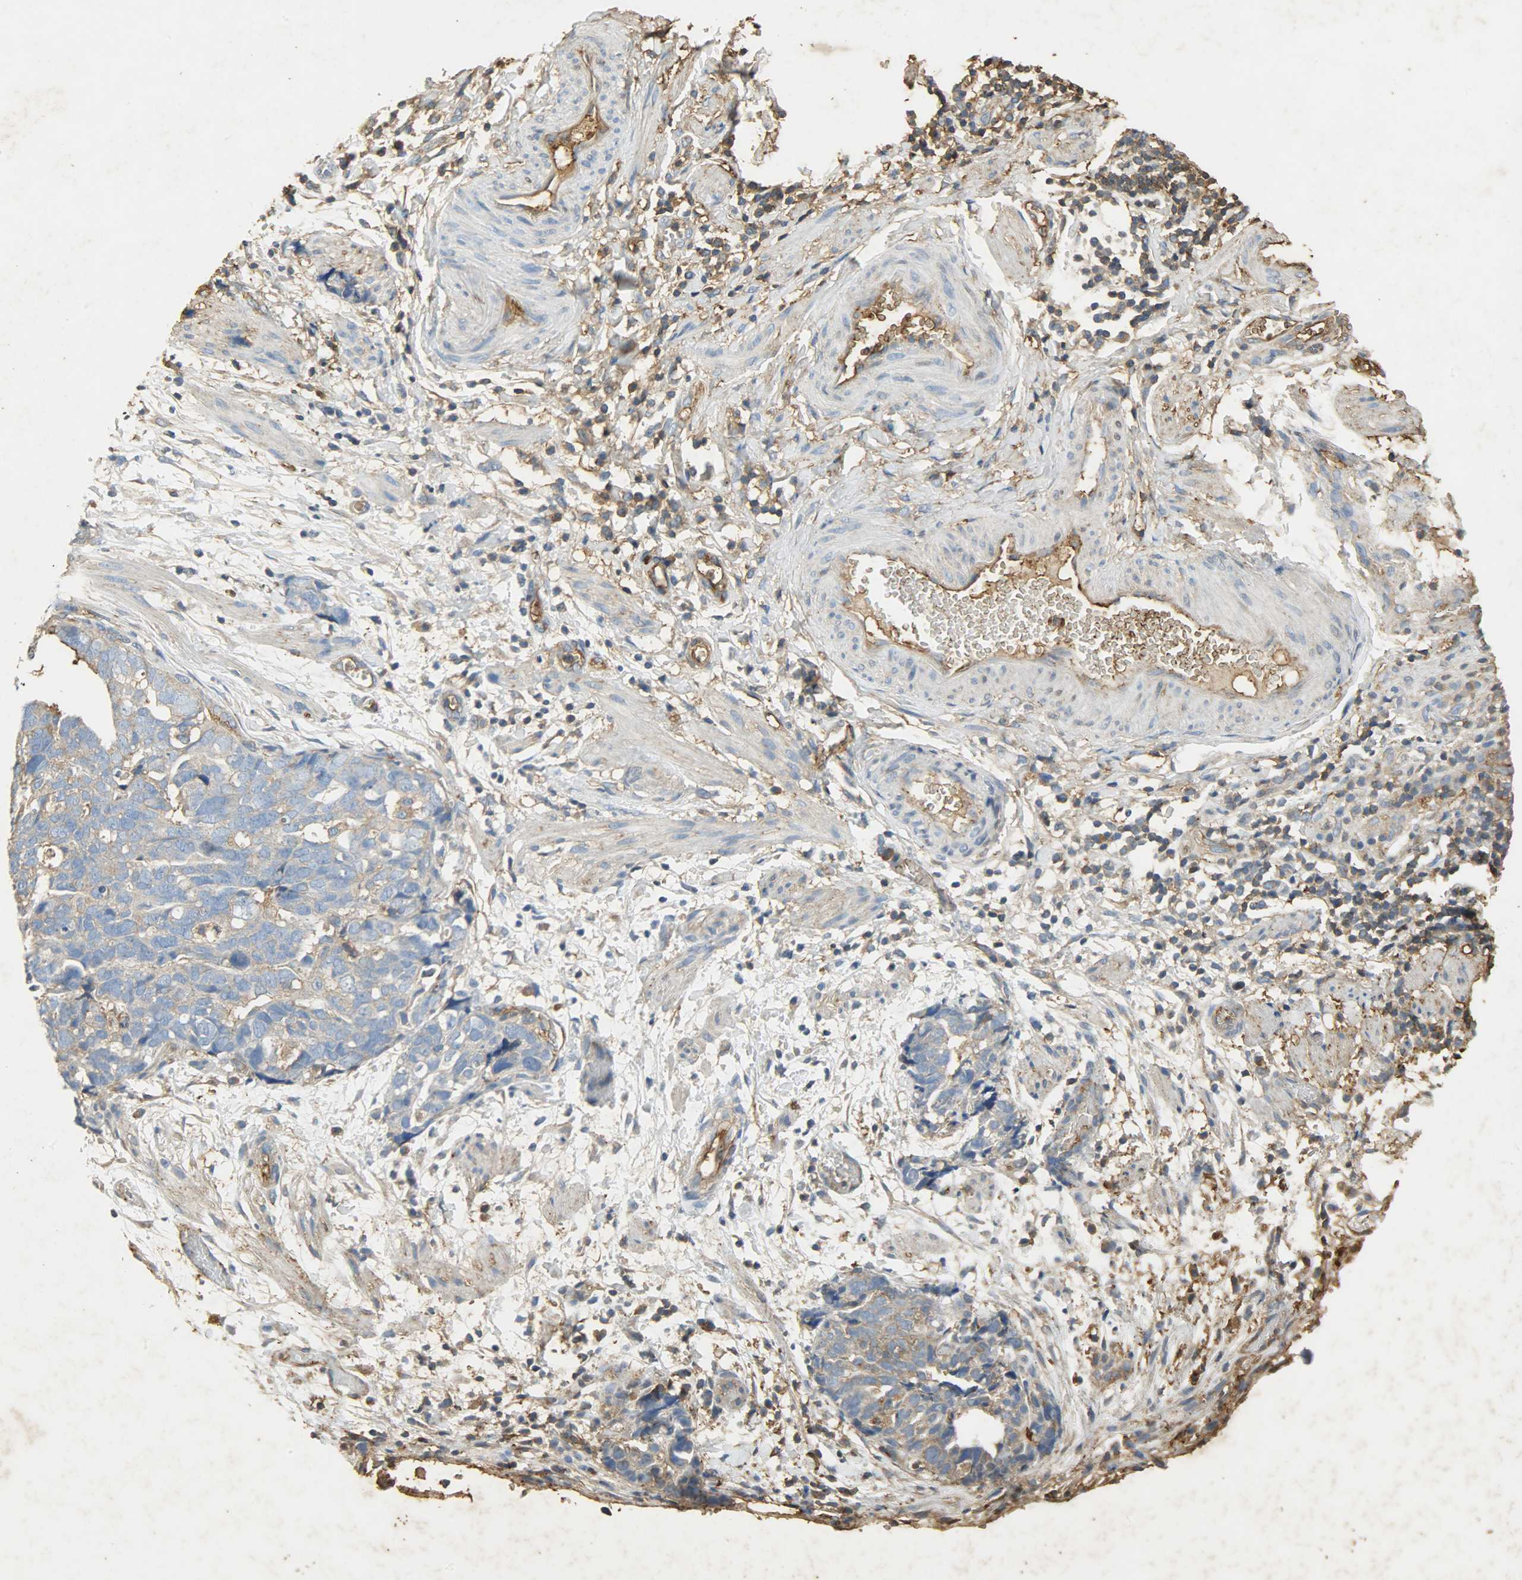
{"staining": {"intensity": "weak", "quantity": ">75%", "location": "cytoplasmic/membranous"}, "tissue": "ovarian cancer", "cell_type": "Tumor cells", "image_type": "cancer", "snomed": [{"axis": "morphology", "description": "Normal tissue, NOS"}, {"axis": "morphology", "description": "Cystadenocarcinoma, serous, NOS"}, {"axis": "topography", "description": "Fallopian tube"}, {"axis": "topography", "description": "Ovary"}], "caption": "IHC micrograph of human ovarian cancer (serous cystadenocarcinoma) stained for a protein (brown), which exhibits low levels of weak cytoplasmic/membranous staining in approximately >75% of tumor cells.", "gene": "ANXA6", "patient": {"sex": "female", "age": 56}}